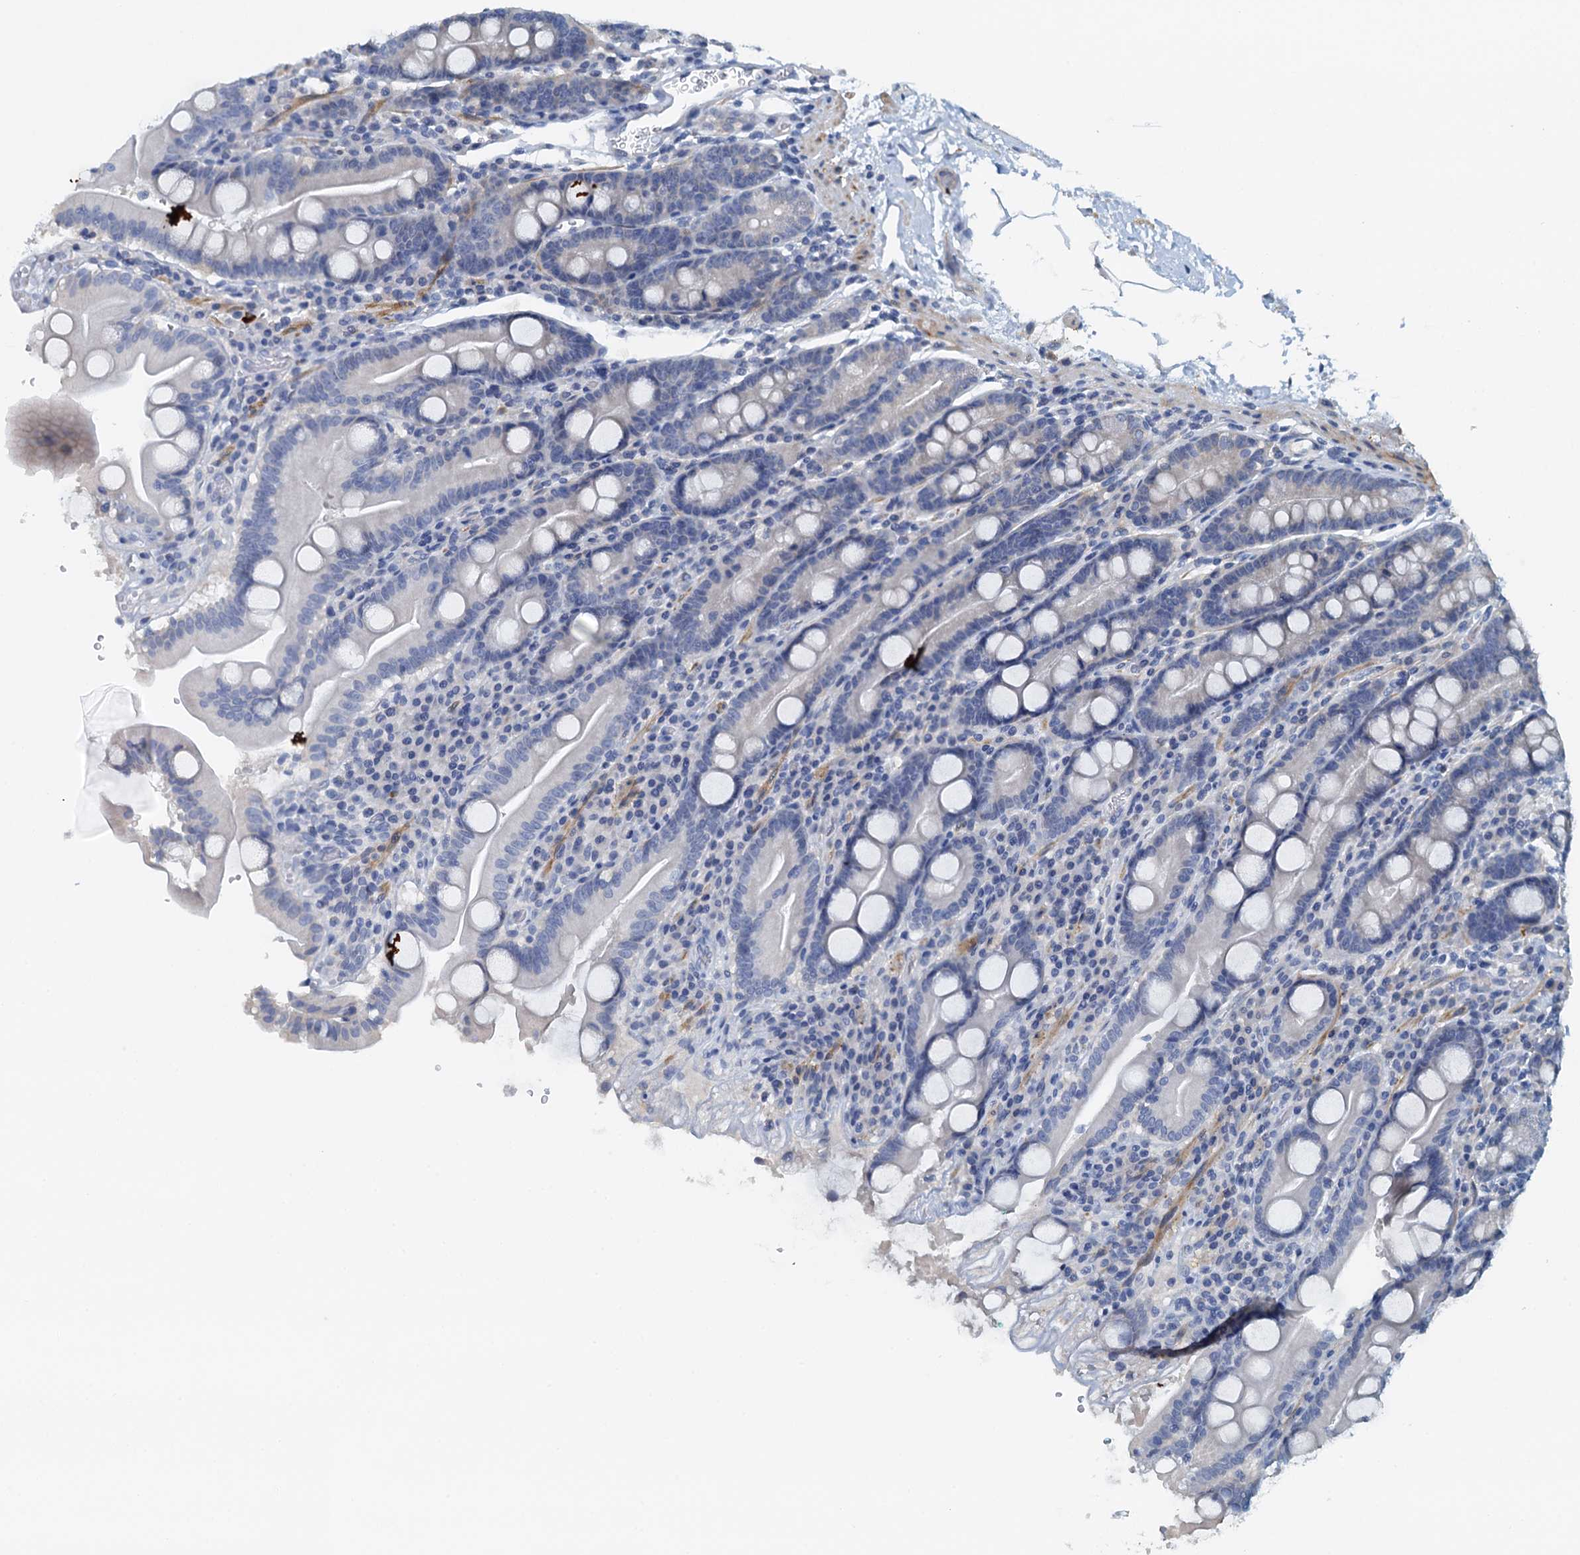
{"staining": {"intensity": "negative", "quantity": "none", "location": "none"}, "tissue": "duodenum", "cell_type": "Glandular cells", "image_type": "normal", "snomed": [{"axis": "morphology", "description": "Normal tissue, NOS"}, {"axis": "topography", "description": "Duodenum"}], "caption": "This is a photomicrograph of immunohistochemistry staining of normal duodenum, which shows no expression in glandular cells. Nuclei are stained in blue.", "gene": "DTD1", "patient": {"sex": "male", "age": 35}}